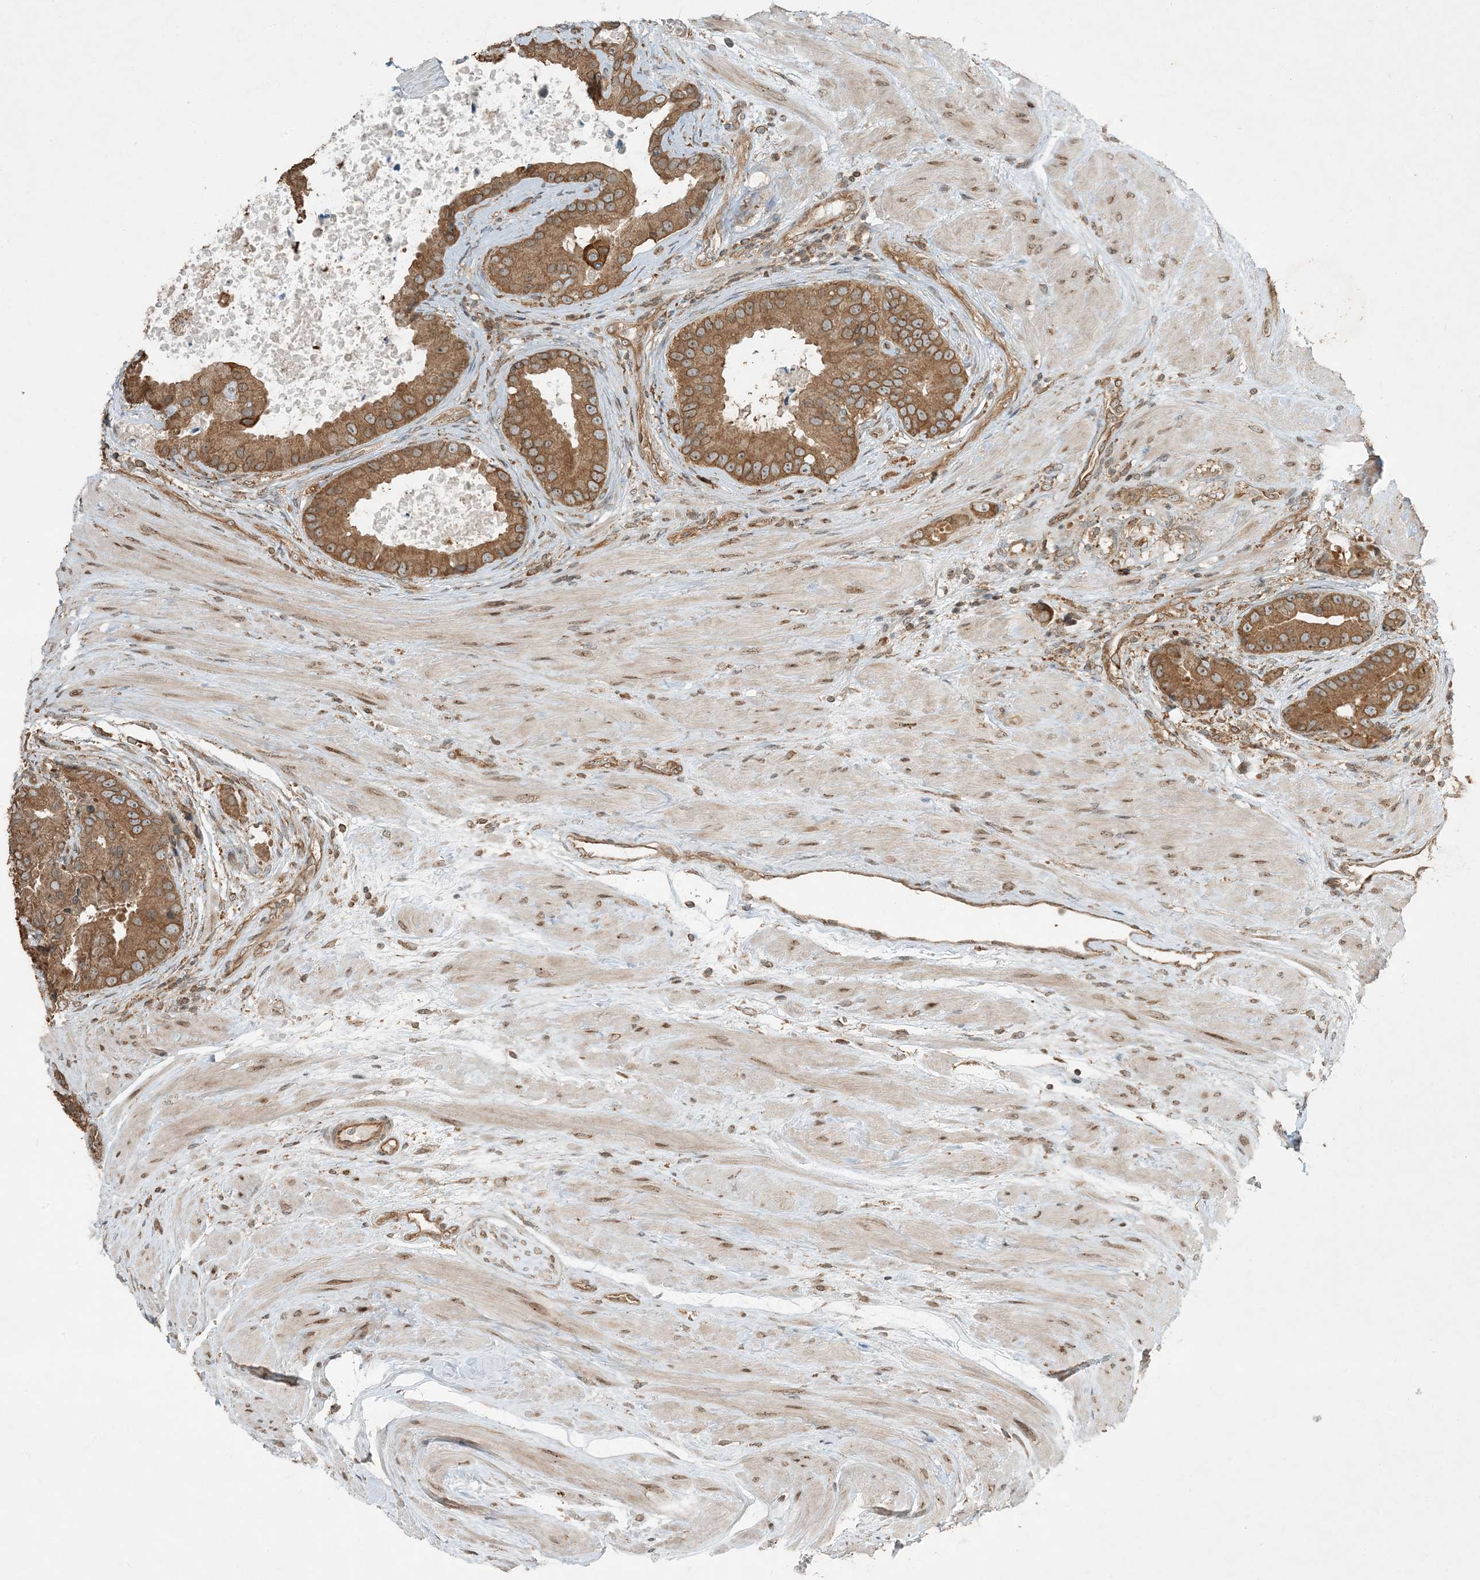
{"staining": {"intensity": "moderate", "quantity": ">75%", "location": "cytoplasmic/membranous,nuclear"}, "tissue": "prostate cancer", "cell_type": "Tumor cells", "image_type": "cancer", "snomed": [{"axis": "morphology", "description": "Adenocarcinoma, High grade"}, {"axis": "topography", "description": "Prostate"}], "caption": "DAB (3,3'-diaminobenzidine) immunohistochemical staining of human prostate cancer (high-grade adenocarcinoma) demonstrates moderate cytoplasmic/membranous and nuclear protein staining in about >75% of tumor cells. The protein of interest is stained brown, and the nuclei are stained in blue (DAB IHC with brightfield microscopy, high magnification).", "gene": "COMMD8", "patient": {"sex": "male", "age": 70}}